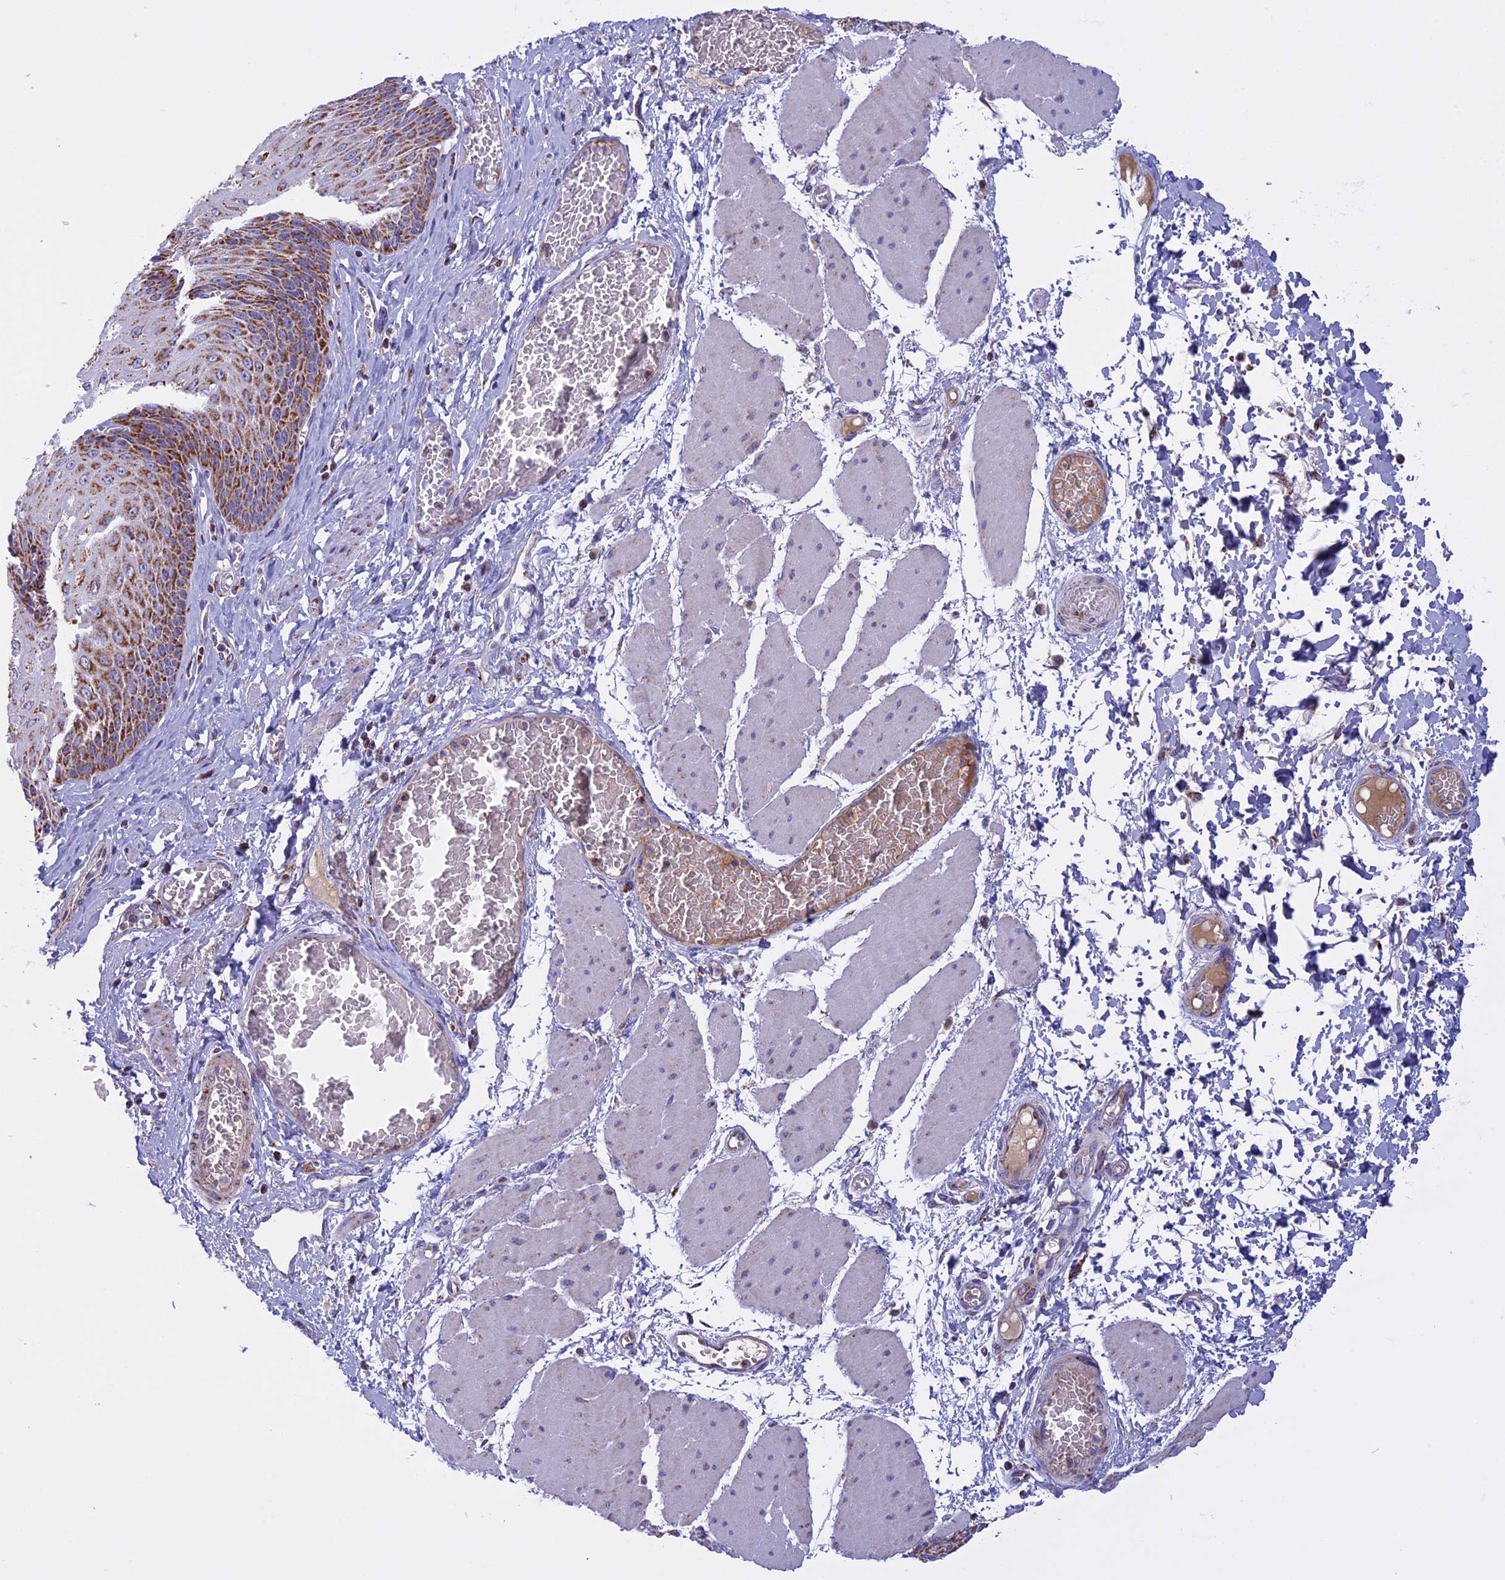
{"staining": {"intensity": "strong", "quantity": ">75%", "location": "cytoplasmic/membranous"}, "tissue": "esophagus", "cell_type": "Squamous epithelial cells", "image_type": "normal", "snomed": [{"axis": "morphology", "description": "Normal tissue, NOS"}, {"axis": "topography", "description": "Esophagus"}], "caption": "Immunohistochemical staining of normal human esophagus reveals strong cytoplasmic/membranous protein staining in about >75% of squamous epithelial cells.", "gene": "KCNG1", "patient": {"sex": "male", "age": 60}}